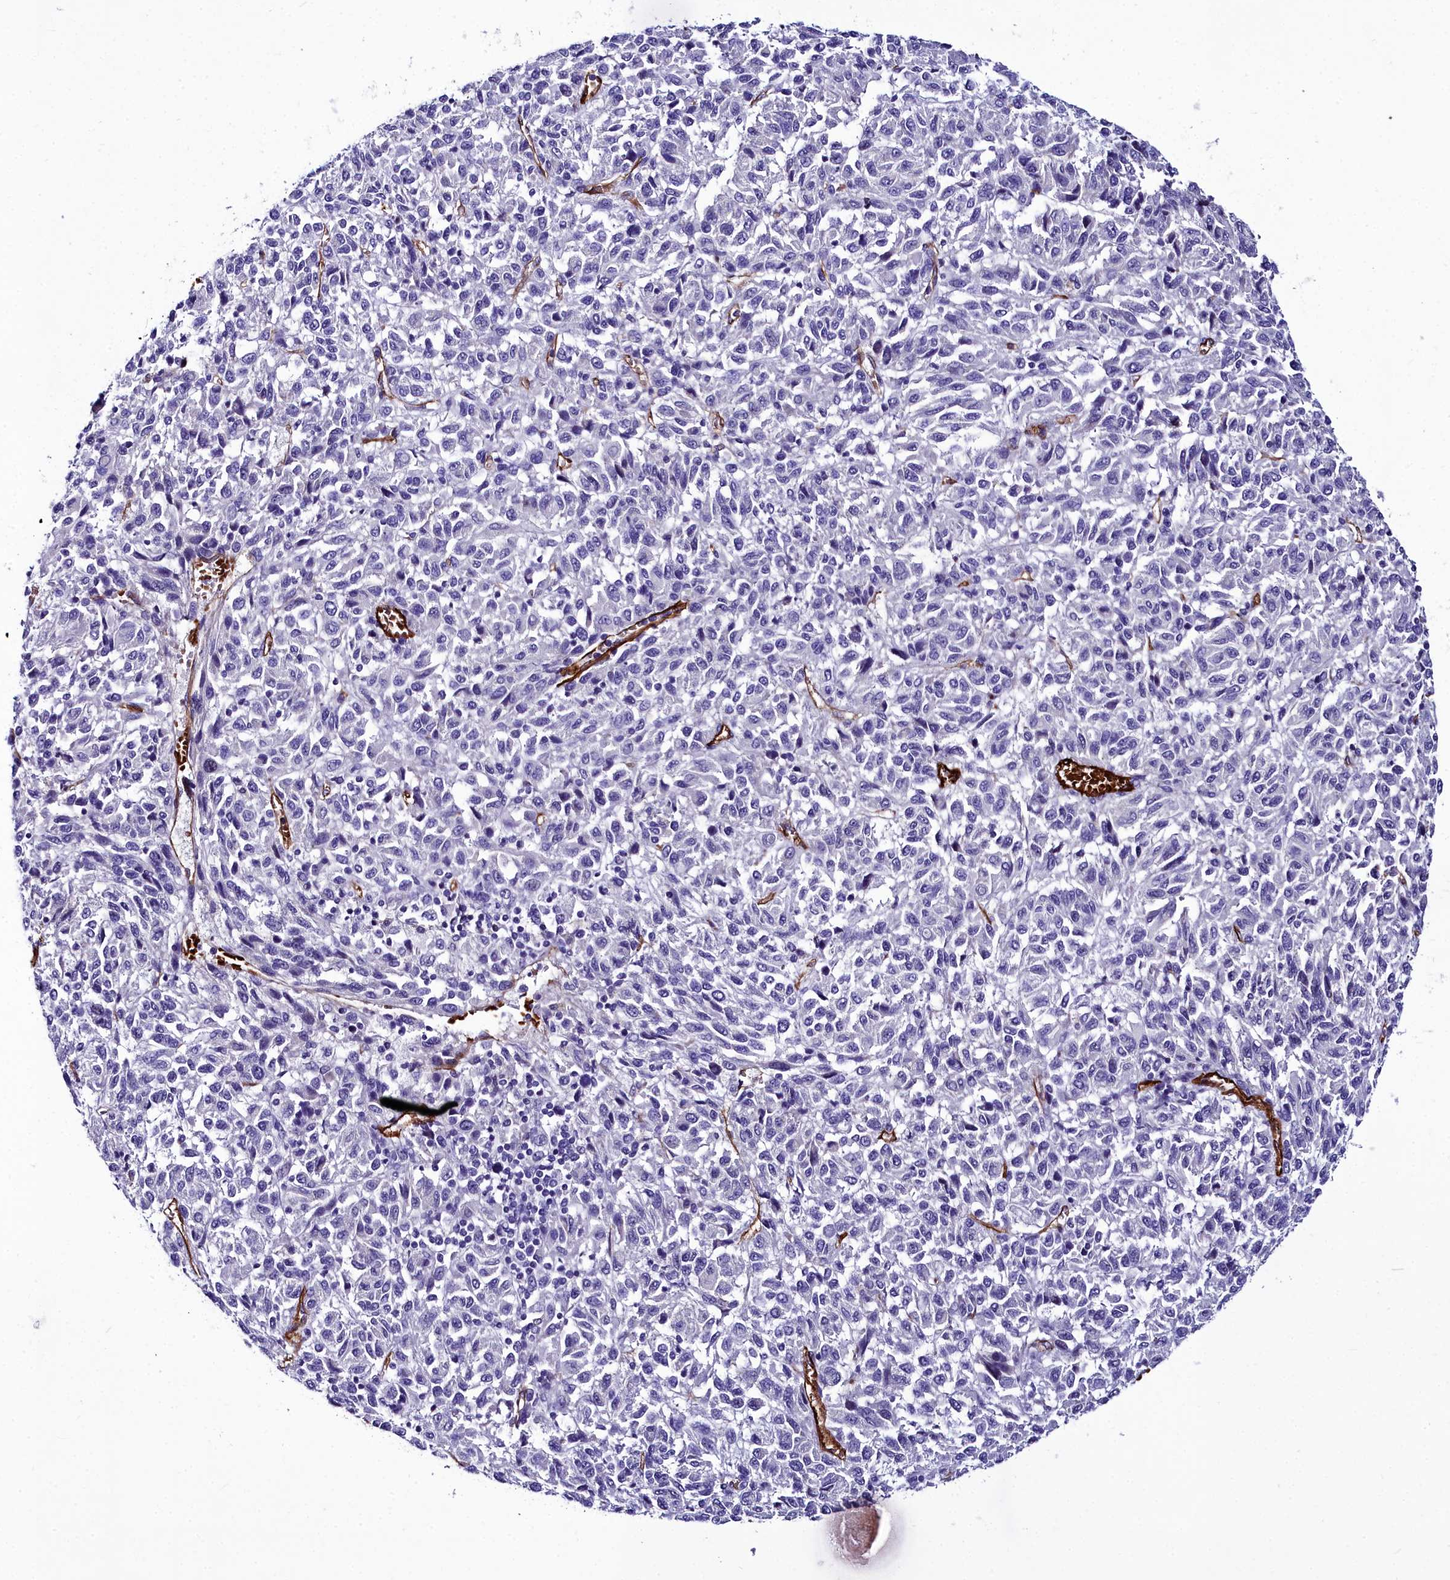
{"staining": {"intensity": "negative", "quantity": "none", "location": "none"}, "tissue": "melanoma", "cell_type": "Tumor cells", "image_type": "cancer", "snomed": [{"axis": "morphology", "description": "Malignant melanoma, Metastatic site"}, {"axis": "topography", "description": "Lung"}], "caption": "The image exhibits no staining of tumor cells in malignant melanoma (metastatic site). (Stains: DAB IHC with hematoxylin counter stain, Microscopy: brightfield microscopy at high magnification).", "gene": "CYP4F11", "patient": {"sex": "male", "age": 64}}